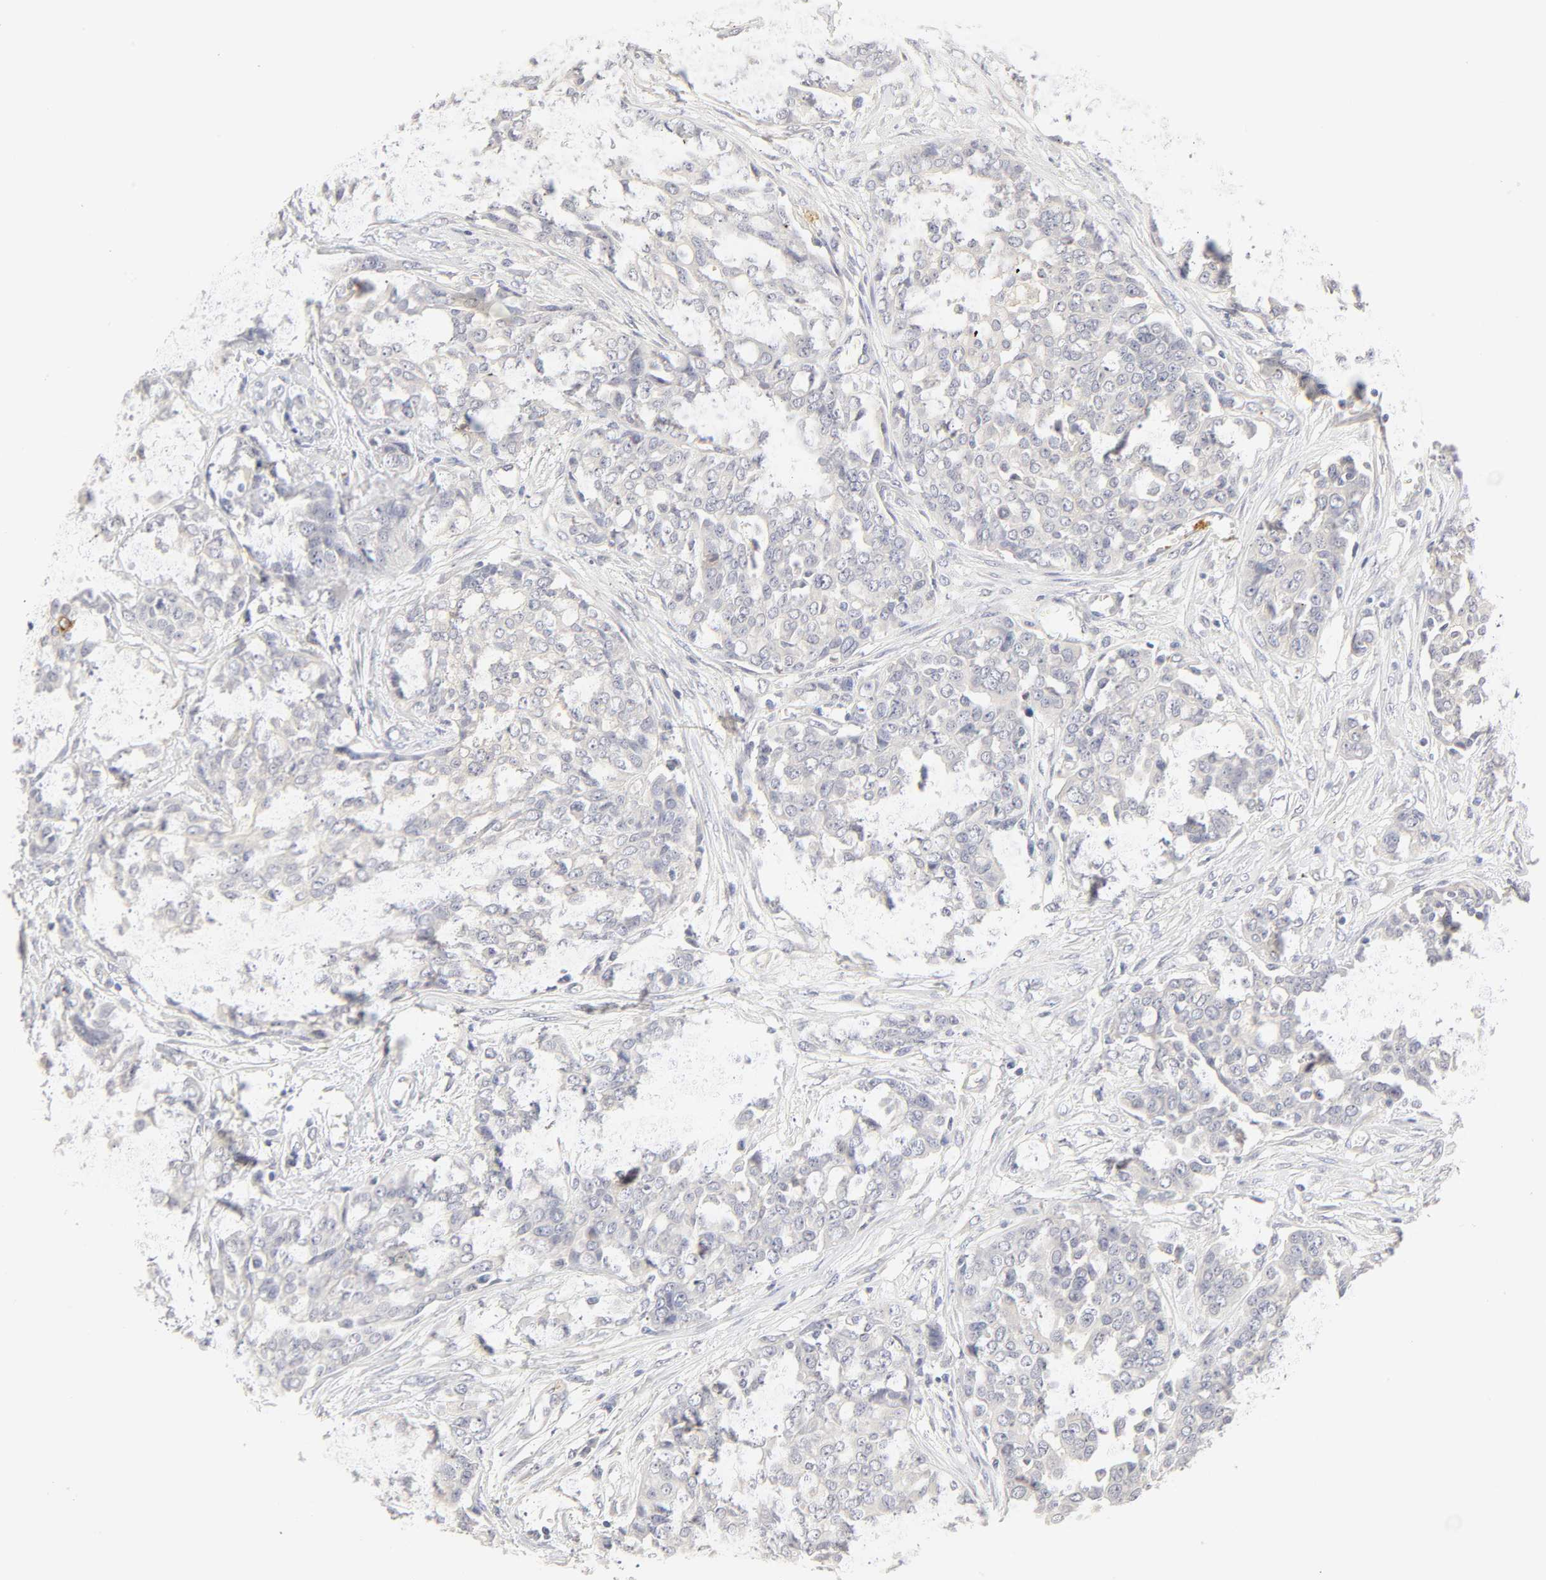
{"staining": {"intensity": "negative", "quantity": "none", "location": "none"}, "tissue": "ovarian cancer", "cell_type": "Tumor cells", "image_type": "cancer", "snomed": [{"axis": "morphology", "description": "Cystadenocarcinoma, serous, NOS"}, {"axis": "topography", "description": "Soft tissue"}, {"axis": "topography", "description": "Ovary"}], "caption": "Immunohistochemistry of ovarian serous cystadenocarcinoma exhibits no expression in tumor cells. (DAB (3,3'-diaminobenzidine) IHC with hematoxylin counter stain).", "gene": "CYP4B1", "patient": {"sex": "female", "age": 57}}